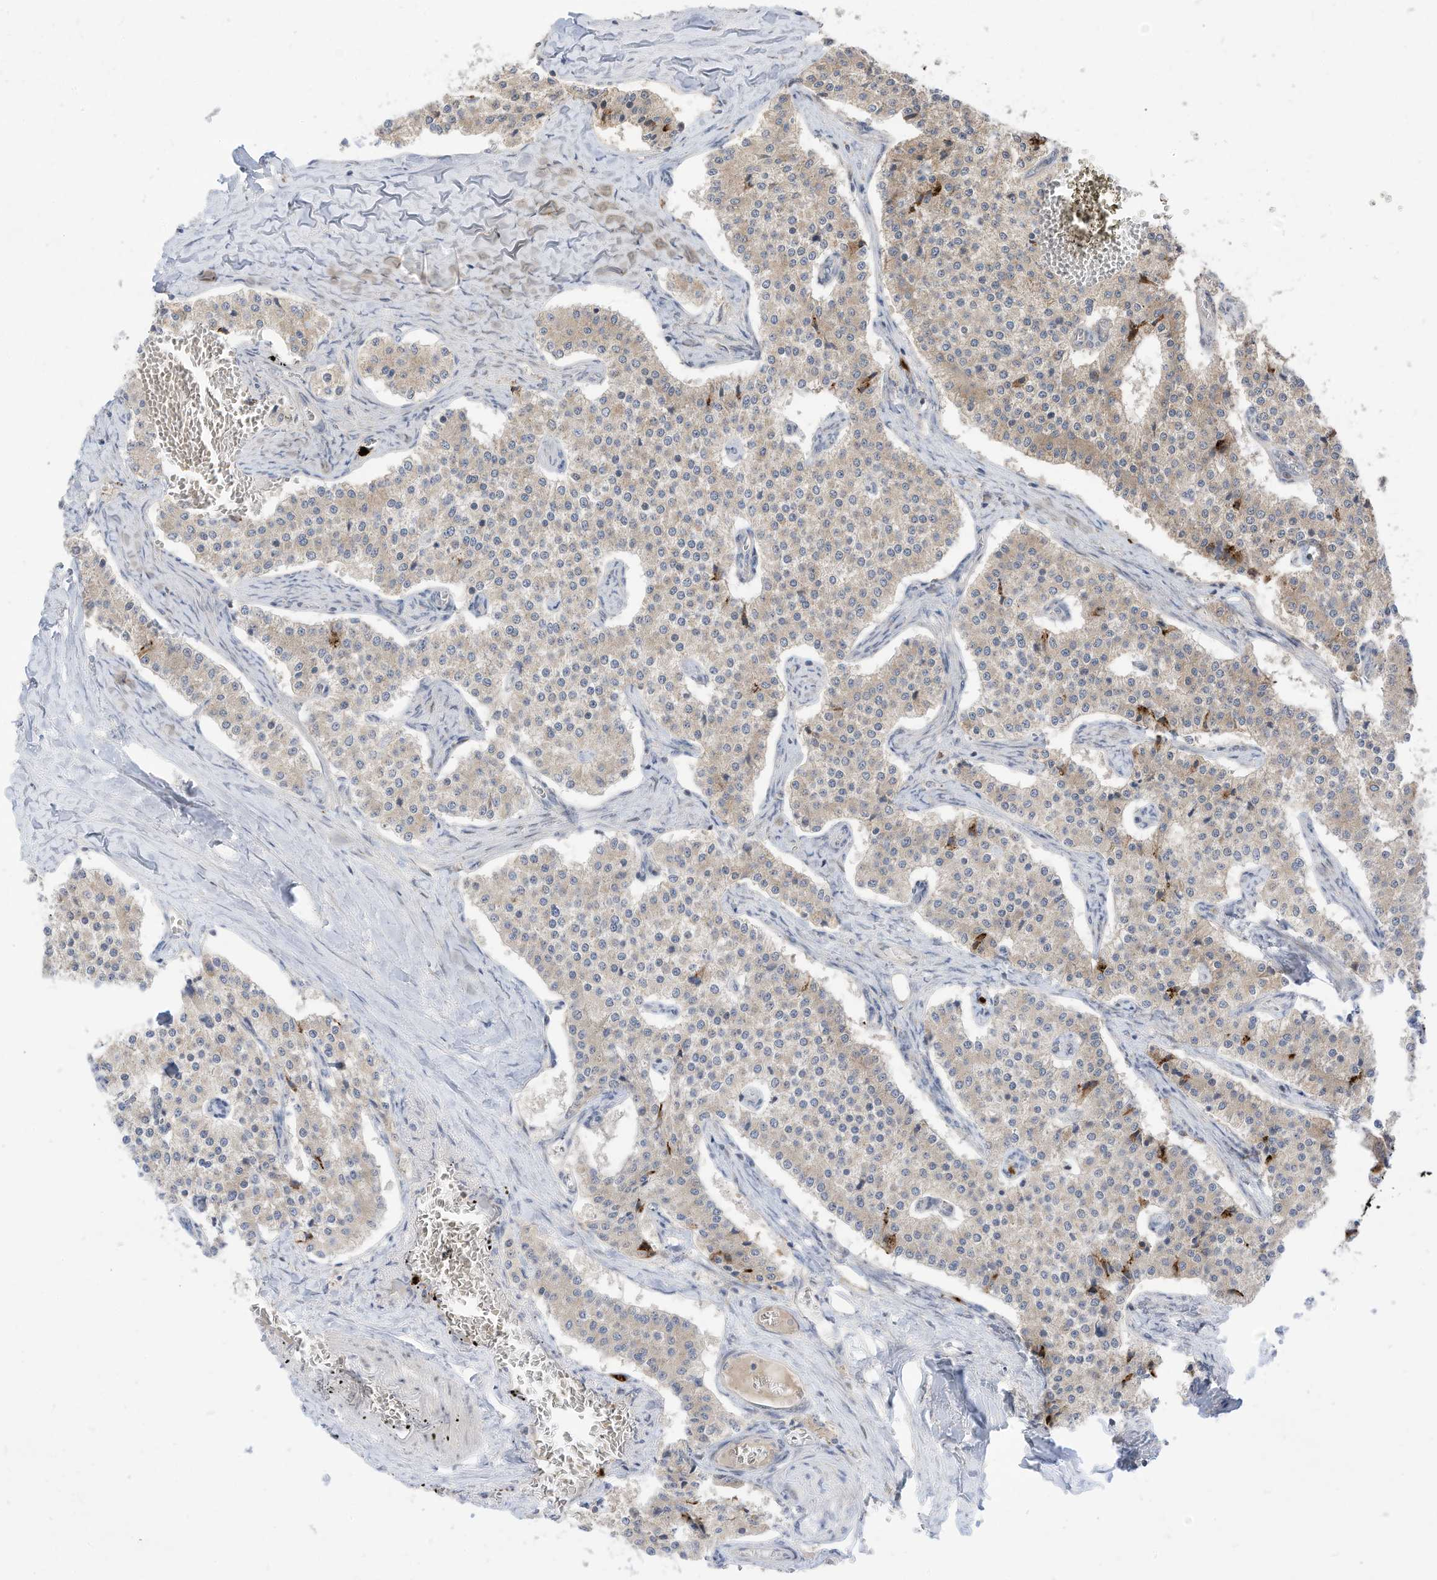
{"staining": {"intensity": "negative", "quantity": "none", "location": "none"}, "tissue": "carcinoid", "cell_type": "Tumor cells", "image_type": "cancer", "snomed": [{"axis": "morphology", "description": "Carcinoid, malignant, NOS"}, {"axis": "topography", "description": "Colon"}], "caption": "An immunohistochemistry histopathology image of carcinoid is shown. There is no staining in tumor cells of carcinoid.", "gene": "CNKSR1", "patient": {"sex": "female", "age": 52}}